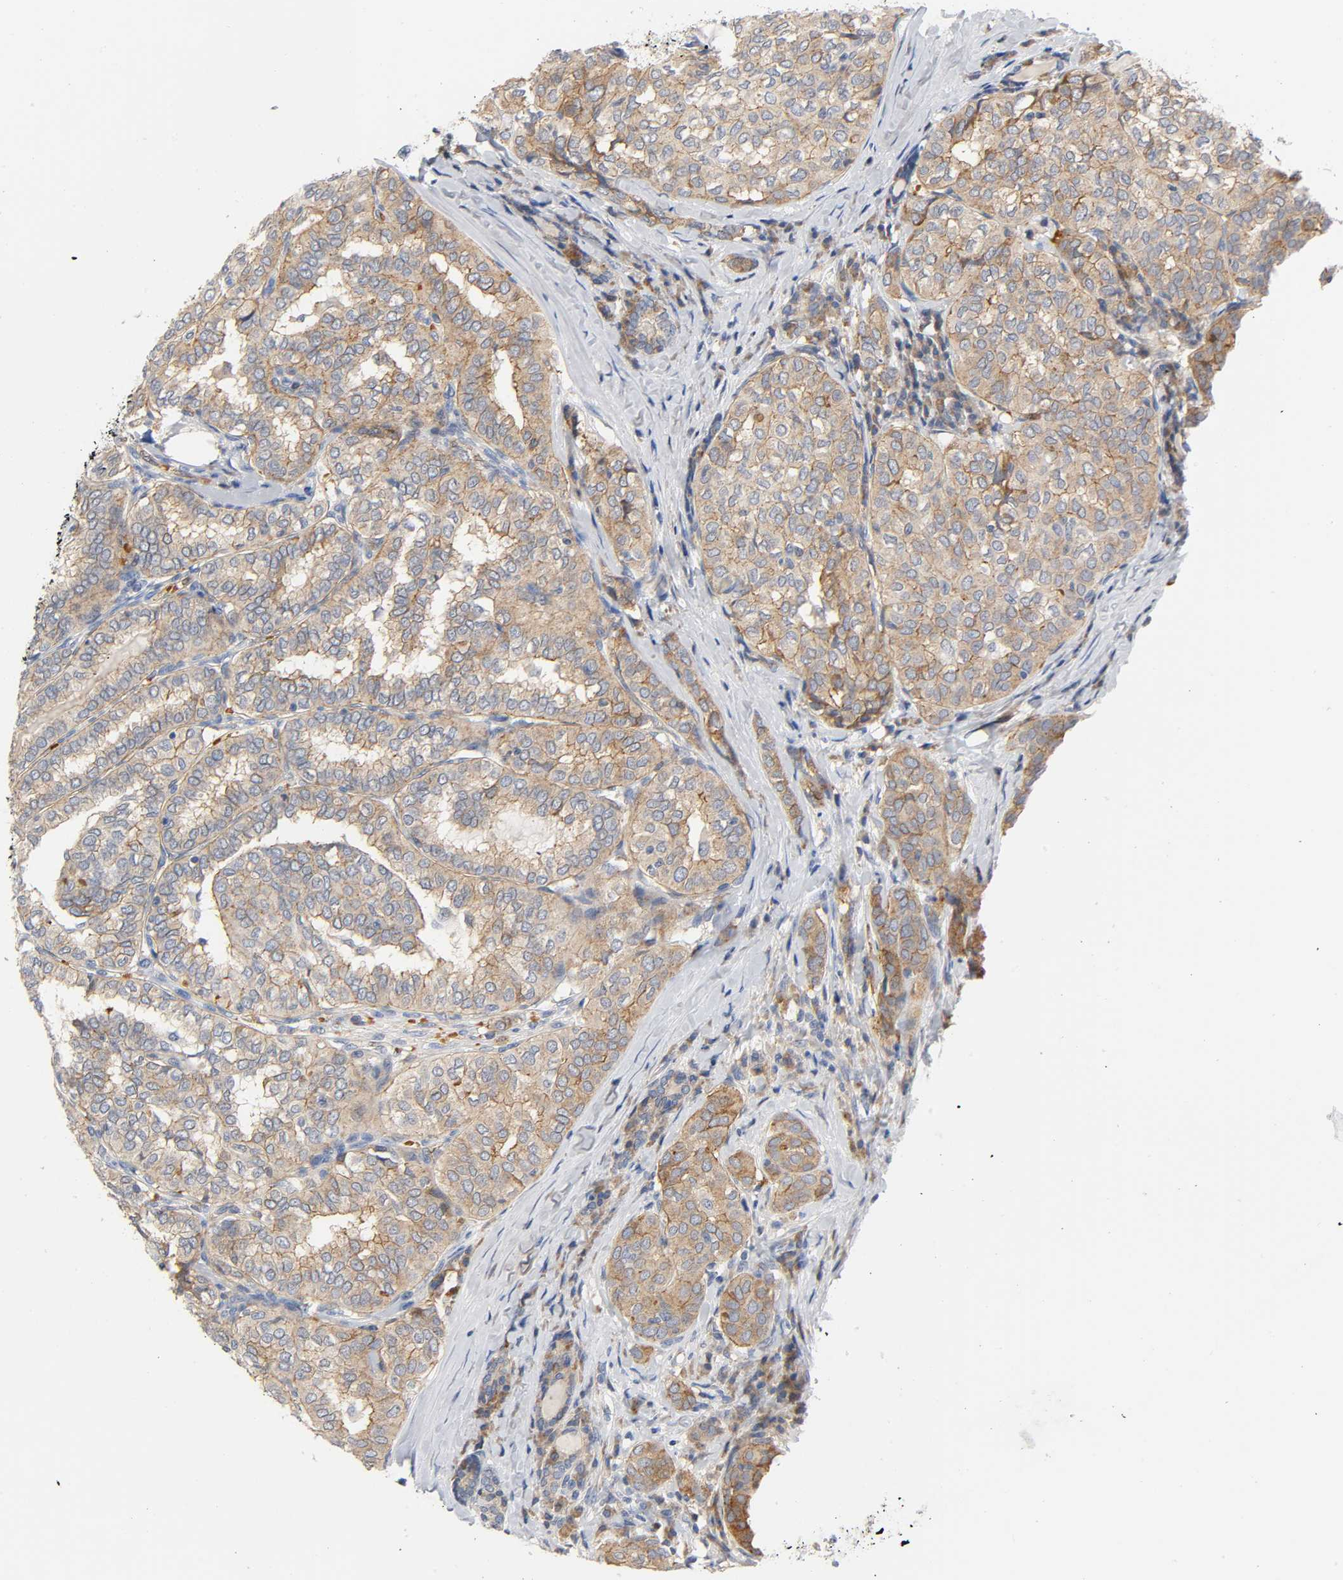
{"staining": {"intensity": "weak", "quantity": ">75%", "location": "cytoplasmic/membranous"}, "tissue": "thyroid cancer", "cell_type": "Tumor cells", "image_type": "cancer", "snomed": [{"axis": "morphology", "description": "Papillary adenocarcinoma, NOS"}, {"axis": "topography", "description": "Thyroid gland"}], "caption": "An immunohistochemistry image of tumor tissue is shown. Protein staining in brown labels weak cytoplasmic/membranous positivity in thyroid papillary adenocarcinoma within tumor cells. The protein of interest is stained brown, and the nuclei are stained in blue (DAB IHC with brightfield microscopy, high magnification).", "gene": "CD2AP", "patient": {"sex": "female", "age": 30}}